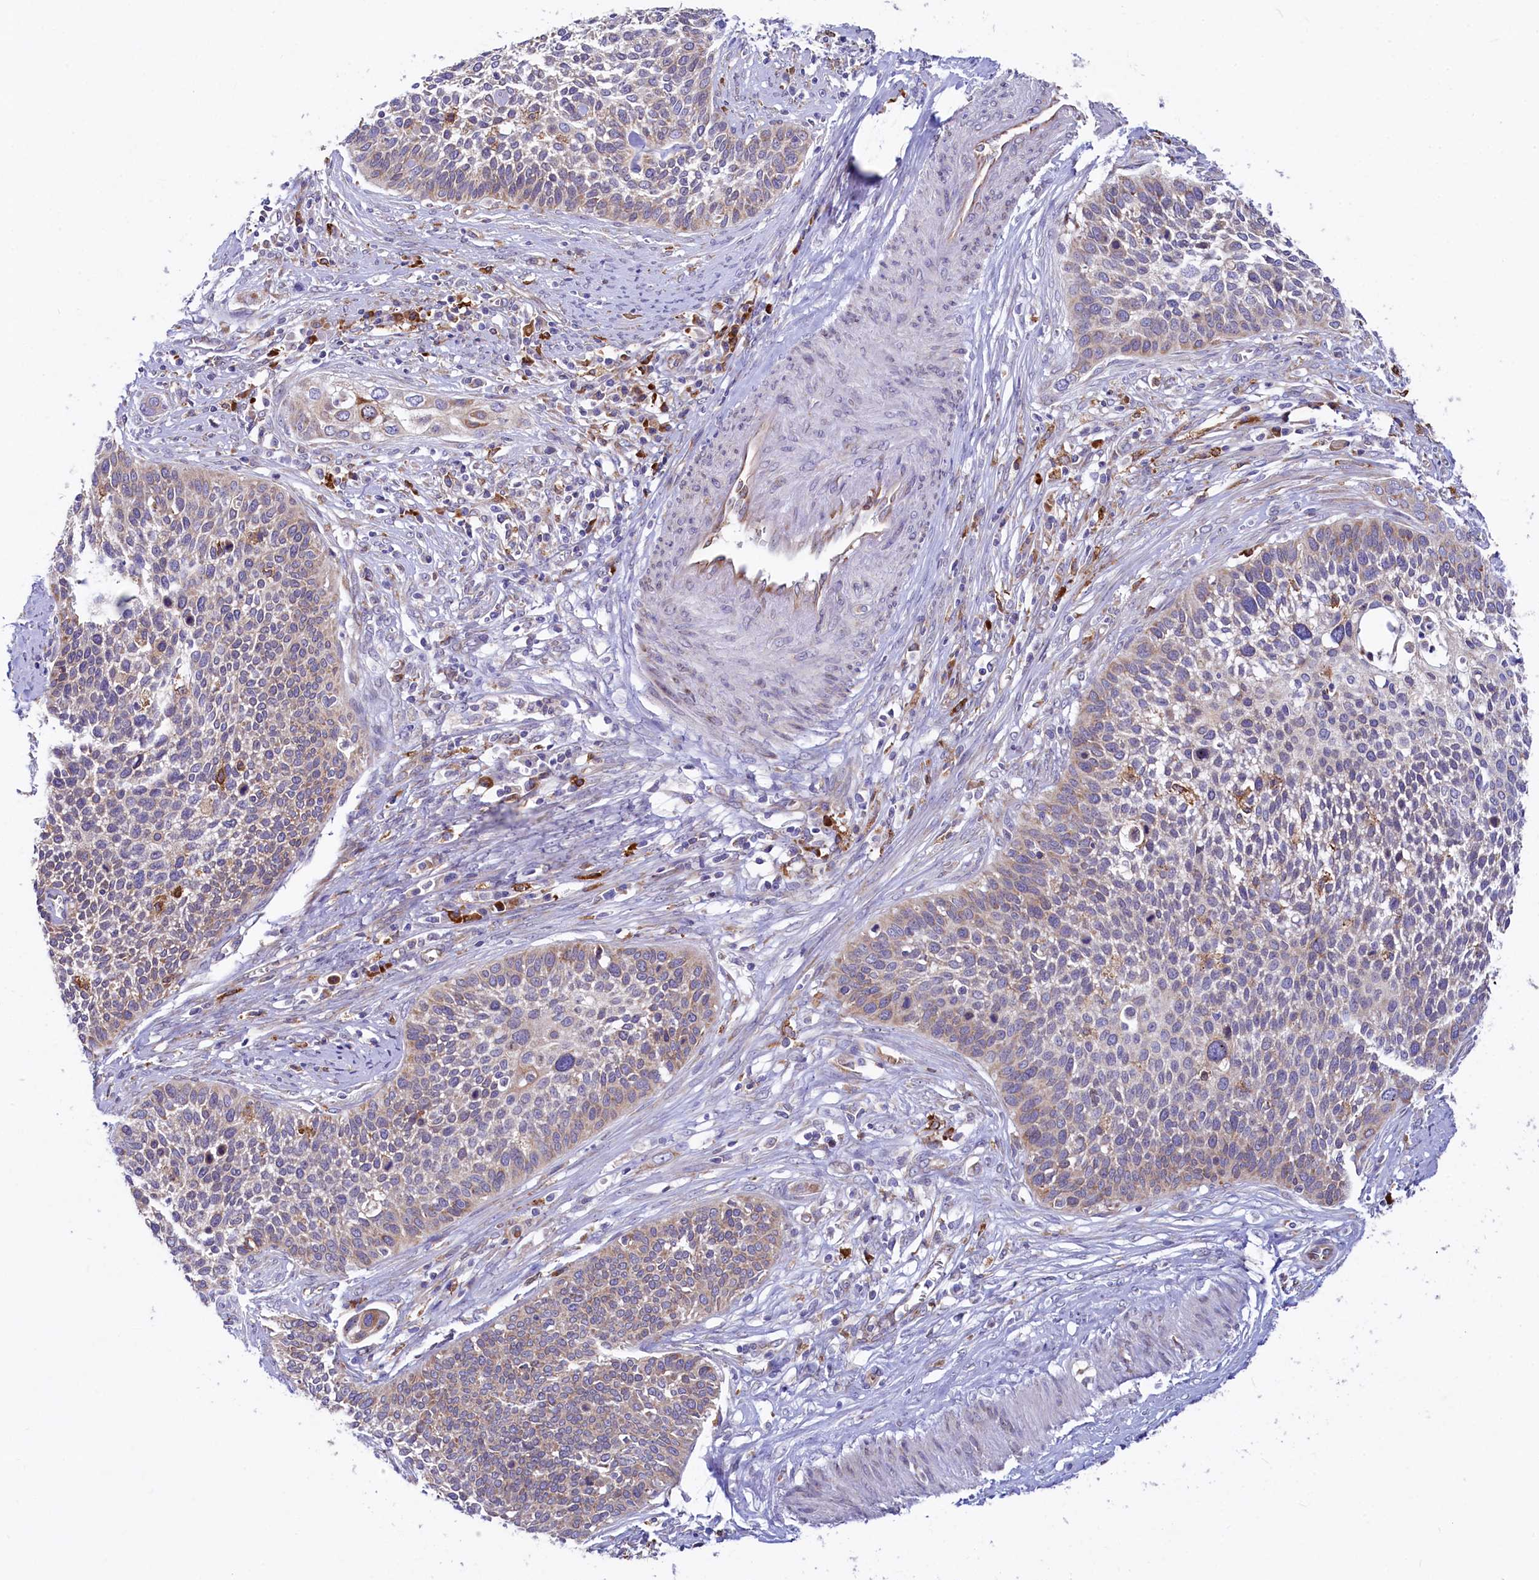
{"staining": {"intensity": "weak", "quantity": "25%-75%", "location": "cytoplasmic/membranous"}, "tissue": "cervical cancer", "cell_type": "Tumor cells", "image_type": "cancer", "snomed": [{"axis": "morphology", "description": "Squamous cell carcinoma, NOS"}, {"axis": "topography", "description": "Cervix"}], "caption": "IHC photomicrograph of human cervical cancer (squamous cell carcinoma) stained for a protein (brown), which reveals low levels of weak cytoplasmic/membranous positivity in about 25%-75% of tumor cells.", "gene": "CHID1", "patient": {"sex": "female", "age": 34}}